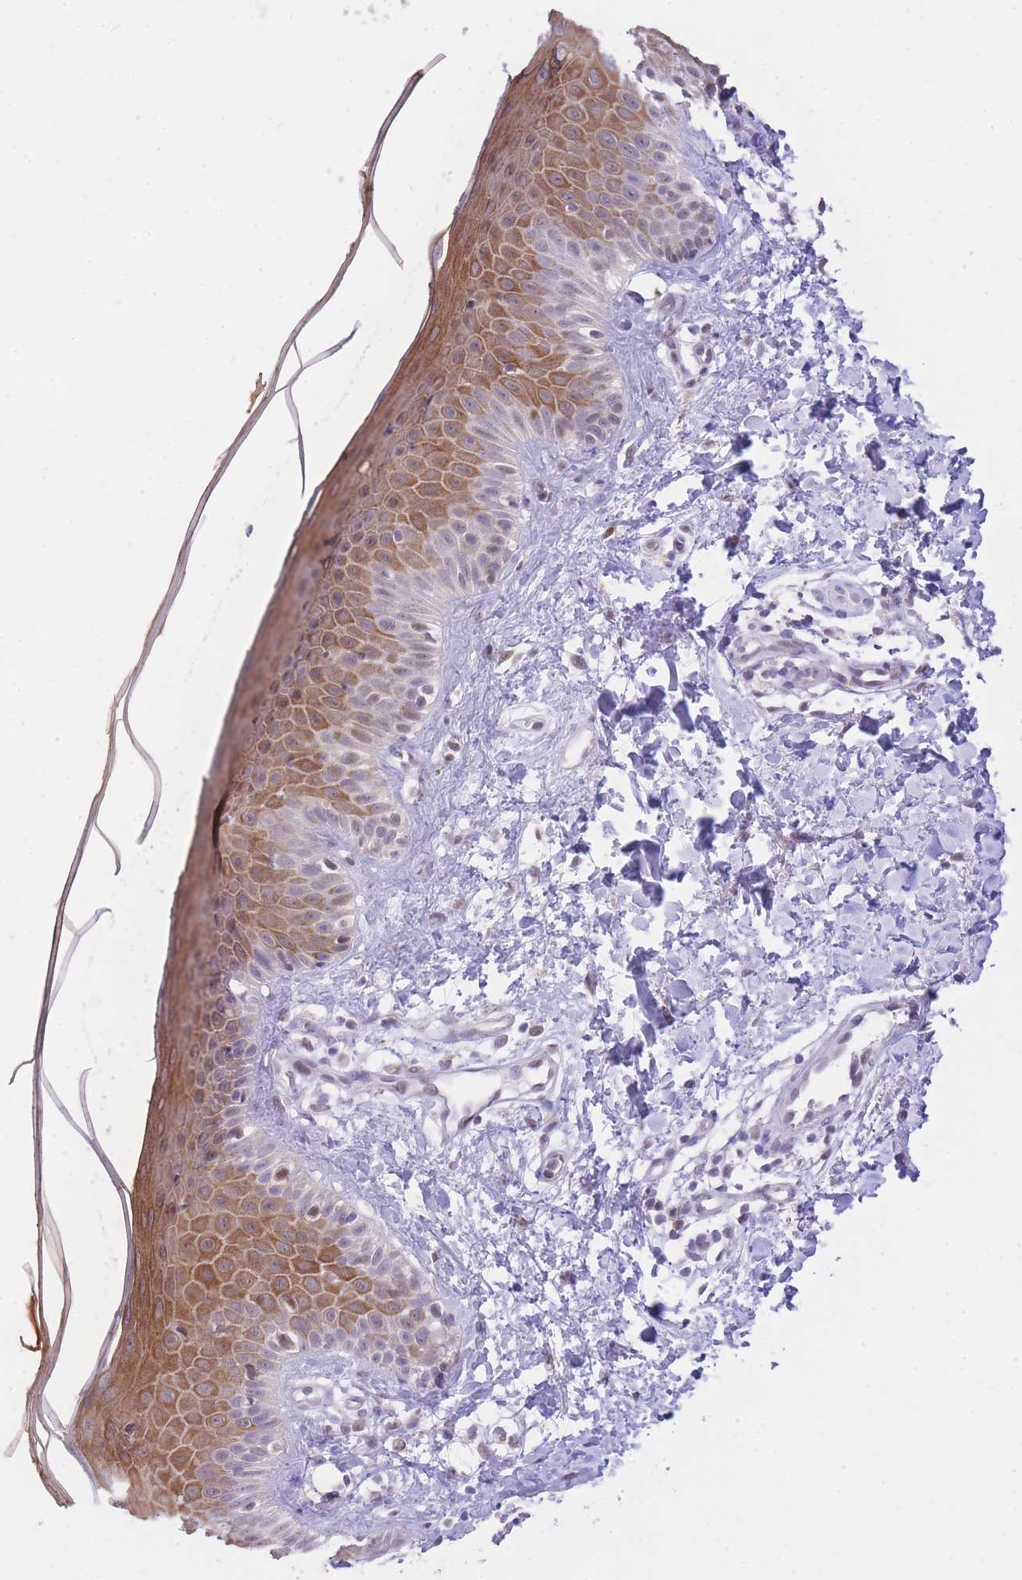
{"staining": {"intensity": "negative", "quantity": "none", "location": "none"}, "tissue": "skin", "cell_type": "Fibroblasts", "image_type": "normal", "snomed": [{"axis": "morphology", "description": "Normal tissue, NOS"}, {"axis": "topography", "description": "Skin"}], "caption": "IHC of normal human skin exhibits no staining in fibroblasts.", "gene": "UBXN7", "patient": {"sex": "male", "age": 52}}